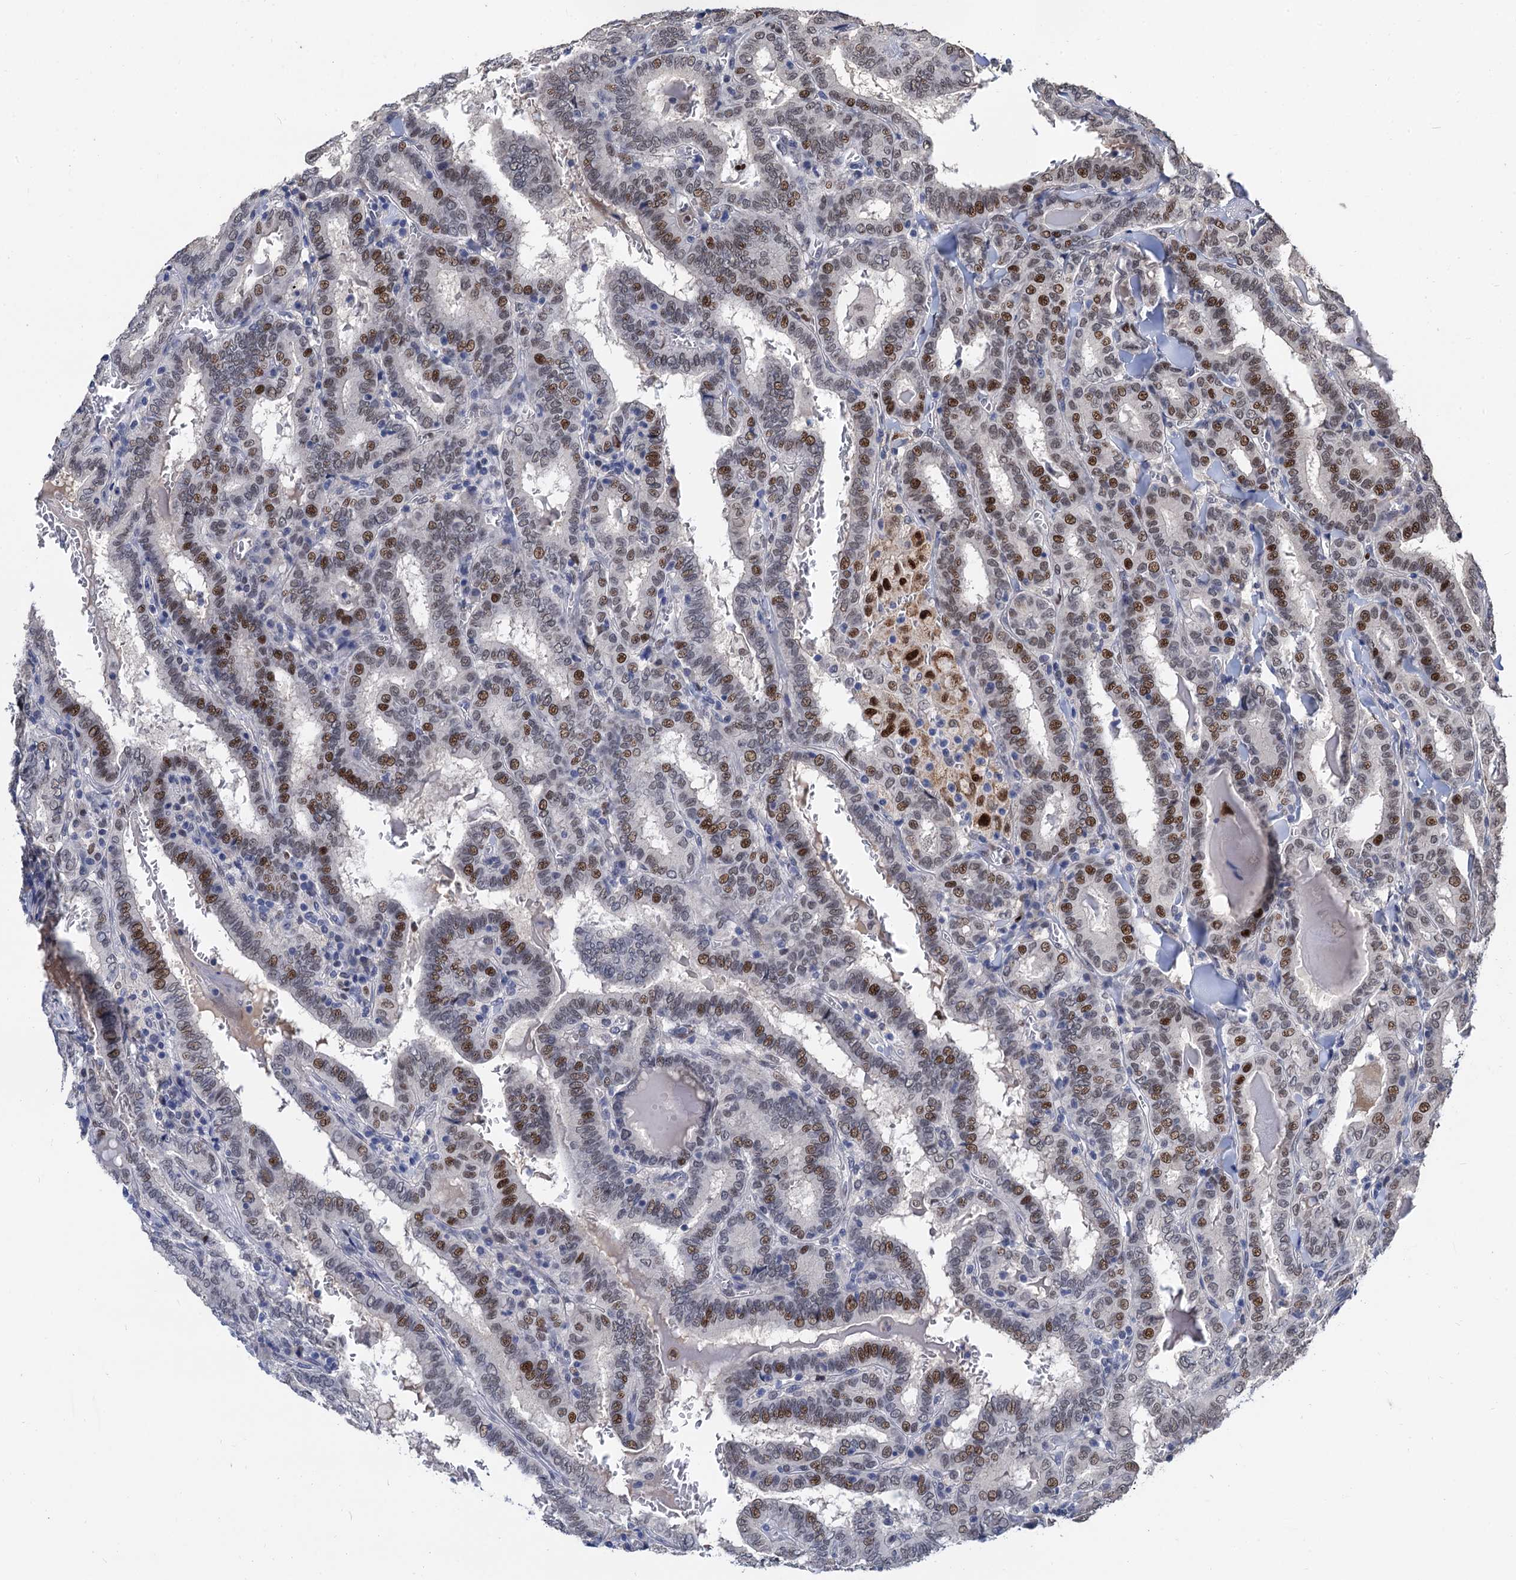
{"staining": {"intensity": "moderate", "quantity": "25%-75%", "location": "nuclear"}, "tissue": "thyroid cancer", "cell_type": "Tumor cells", "image_type": "cancer", "snomed": [{"axis": "morphology", "description": "Papillary adenocarcinoma, NOS"}, {"axis": "topography", "description": "Thyroid gland"}], "caption": "DAB (3,3'-diaminobenzidine) immunohistochemical staining of human papillary adenocarcinoma (thyroid) shows moderate nuclear protein expression in approximately 25%-75% of tumor cells.", "gene": "TSEN34", "patient": {"sex": "female", "age": 72}}